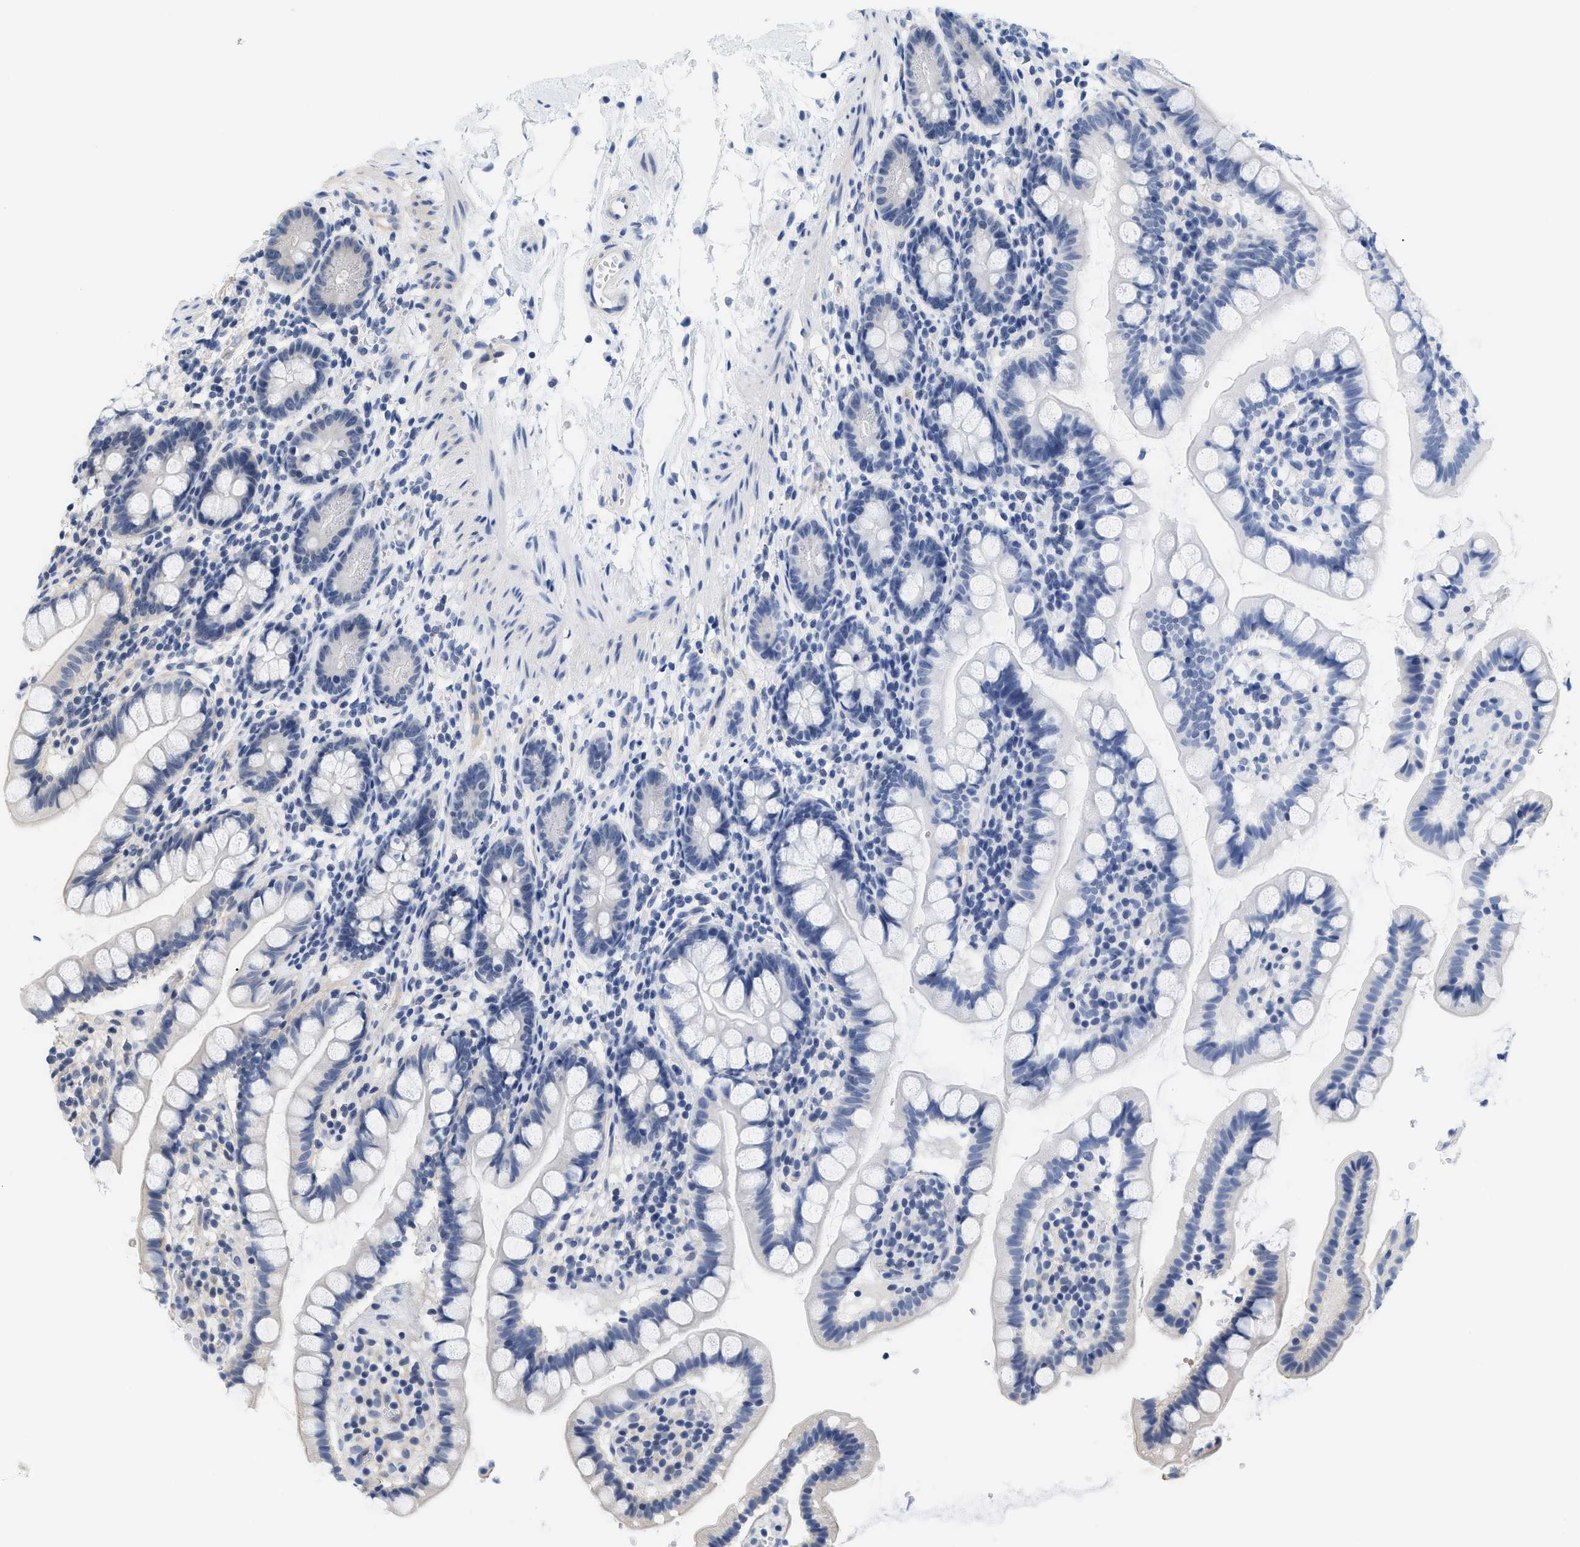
{"staining": {"intensity": "negative", "quantity": "none", "location": "none"}, "tissue": "small intestine", "cell_type": "Glandular cells", "image_type": "normal", "snomed": [{"axis": "morphology", "description": "Normal tissue, NOS"}, {"axis": "topography", "description": "Small intestine"}], "caption": "DAB immunohistochemical staining of normal small intestine shows no significant positivity in glandular cells.", "gene": "GPRASP2", "patient": {"sex": "female", "age": 84}}